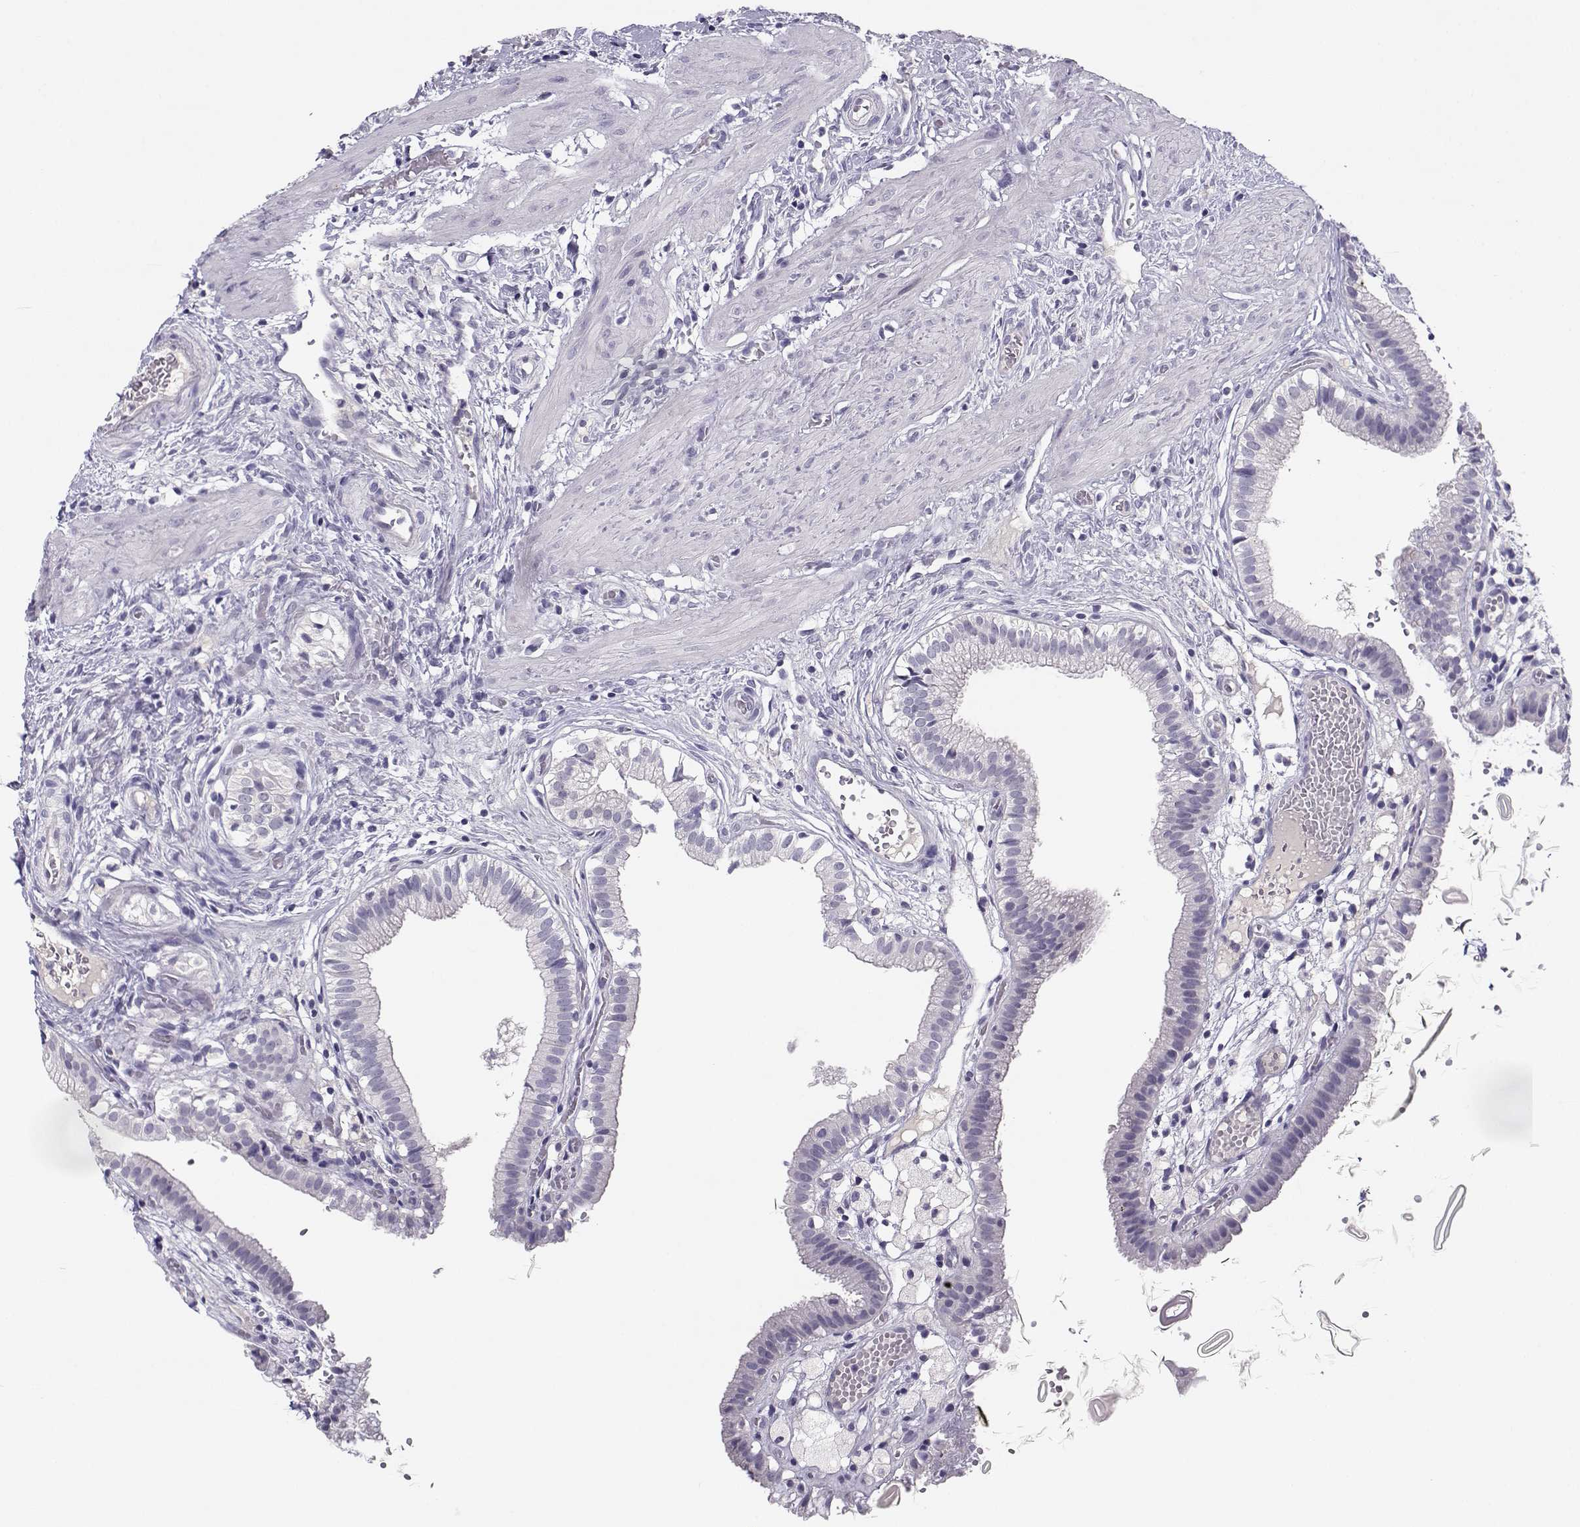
{"staining": {"intensity": "negative", "quantity": "none", "location": "none"}, "tissue": "gallbladder", "cell_type": "Glandular cells", "image_type": "normal", "snomed": [{"axis": "morphology", "description": "Normal tissue, NOS"}, {"axis": "topography", "description": "Gallbladder"}], "caption": "Micrograph shows no protein staining in glandular cells of normal gallbladder.", "gene": "CFAP77", "patient": {"sex": "female", "age": 24}}